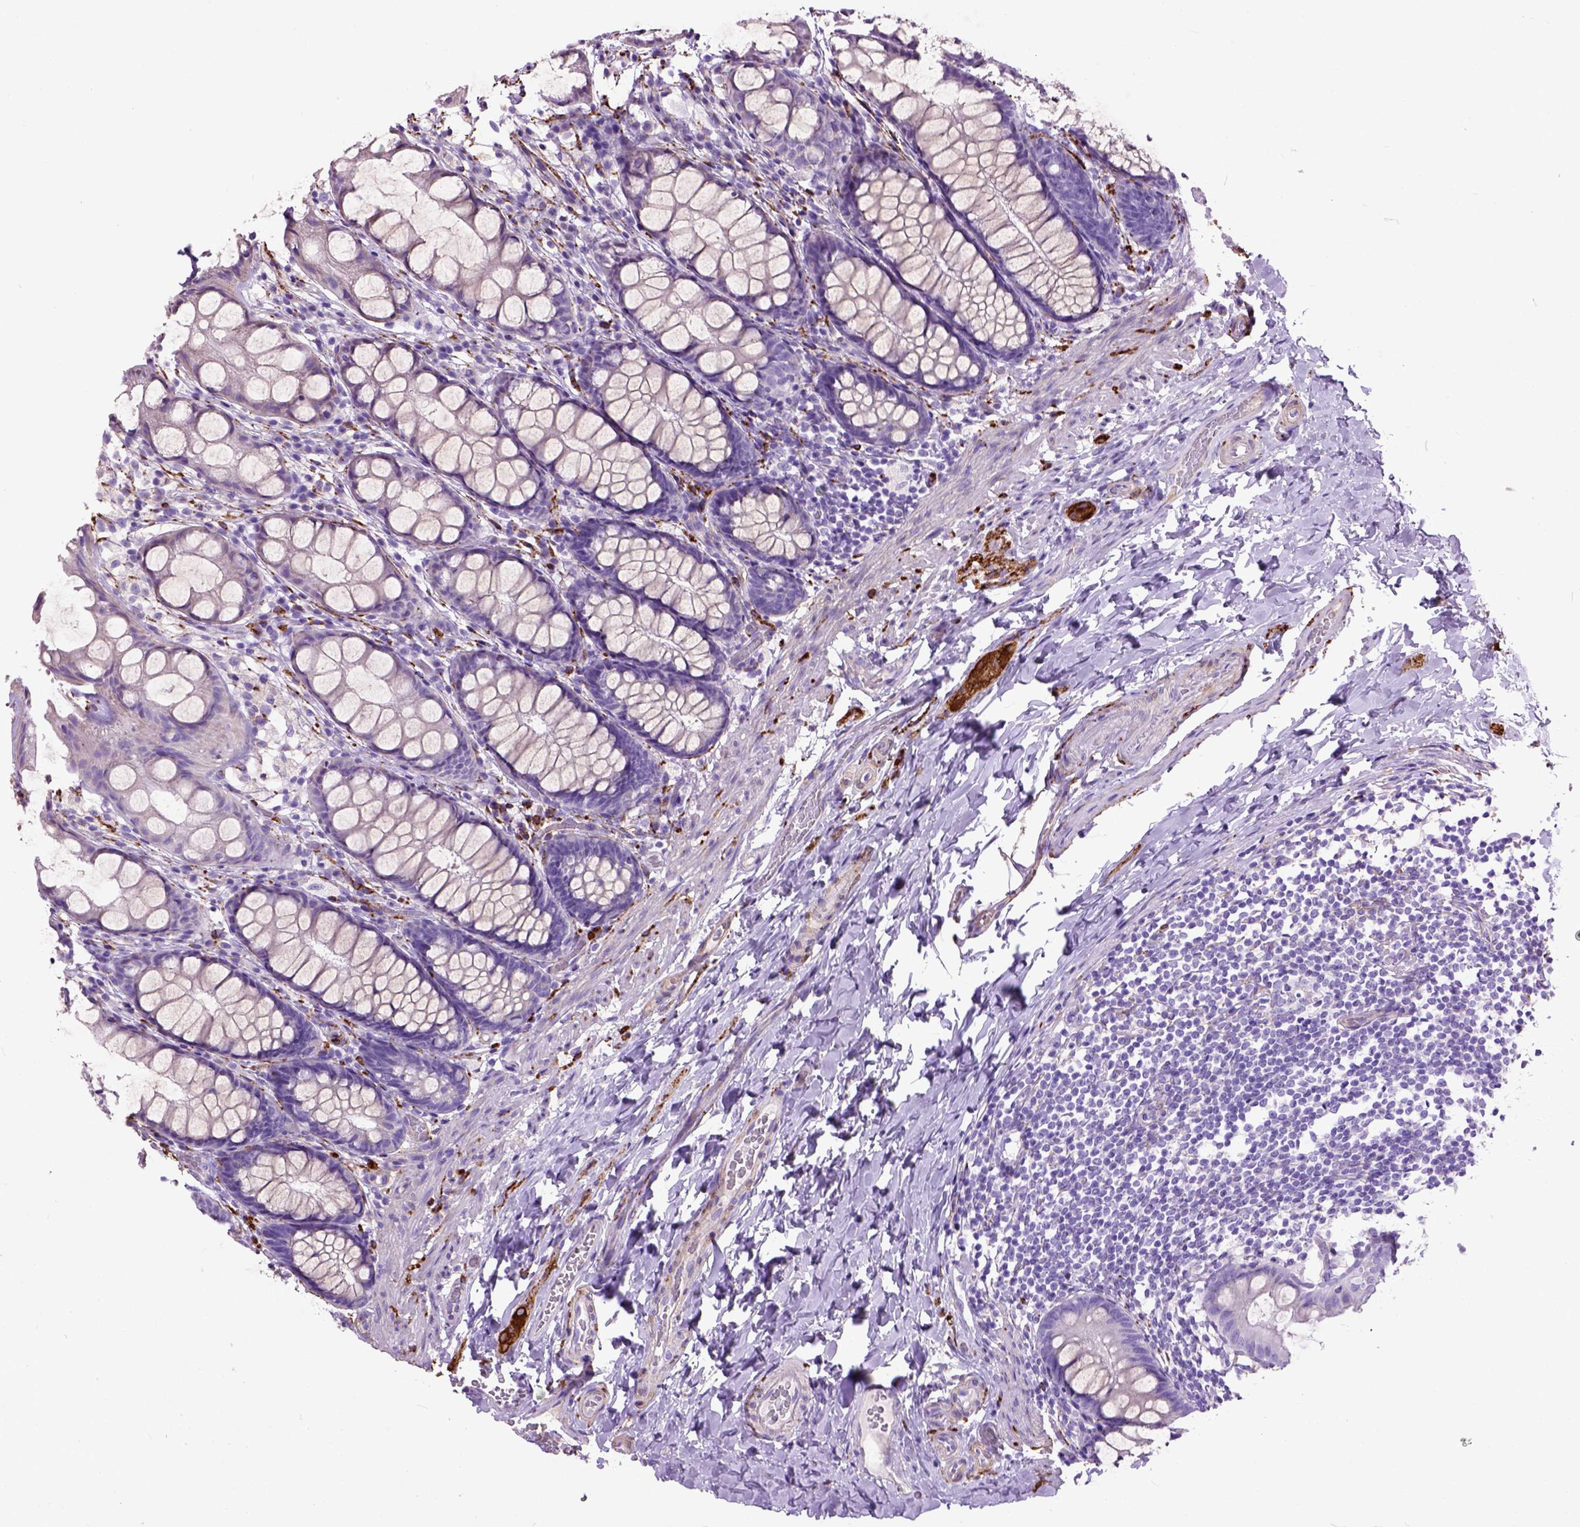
{"staining": {"intensity": "negative", "quantity": "none", "location": "none"}, "tissue": "colon", "cell_type": "Endothelial cells", "image_type": "normal", "snomed": [{"axis": "morphology", "description": "Normal tissue, NOS"}, {"axis": "topography", "description": "Colon"}], "caption": "DAB (3,3'-diaminobenzidine) immunohistochemical staining of normal colon exhibits no significant positivity in endothelial cells.", "gene": "MAPT", "patient": {"sex": "male", "age": 47}}